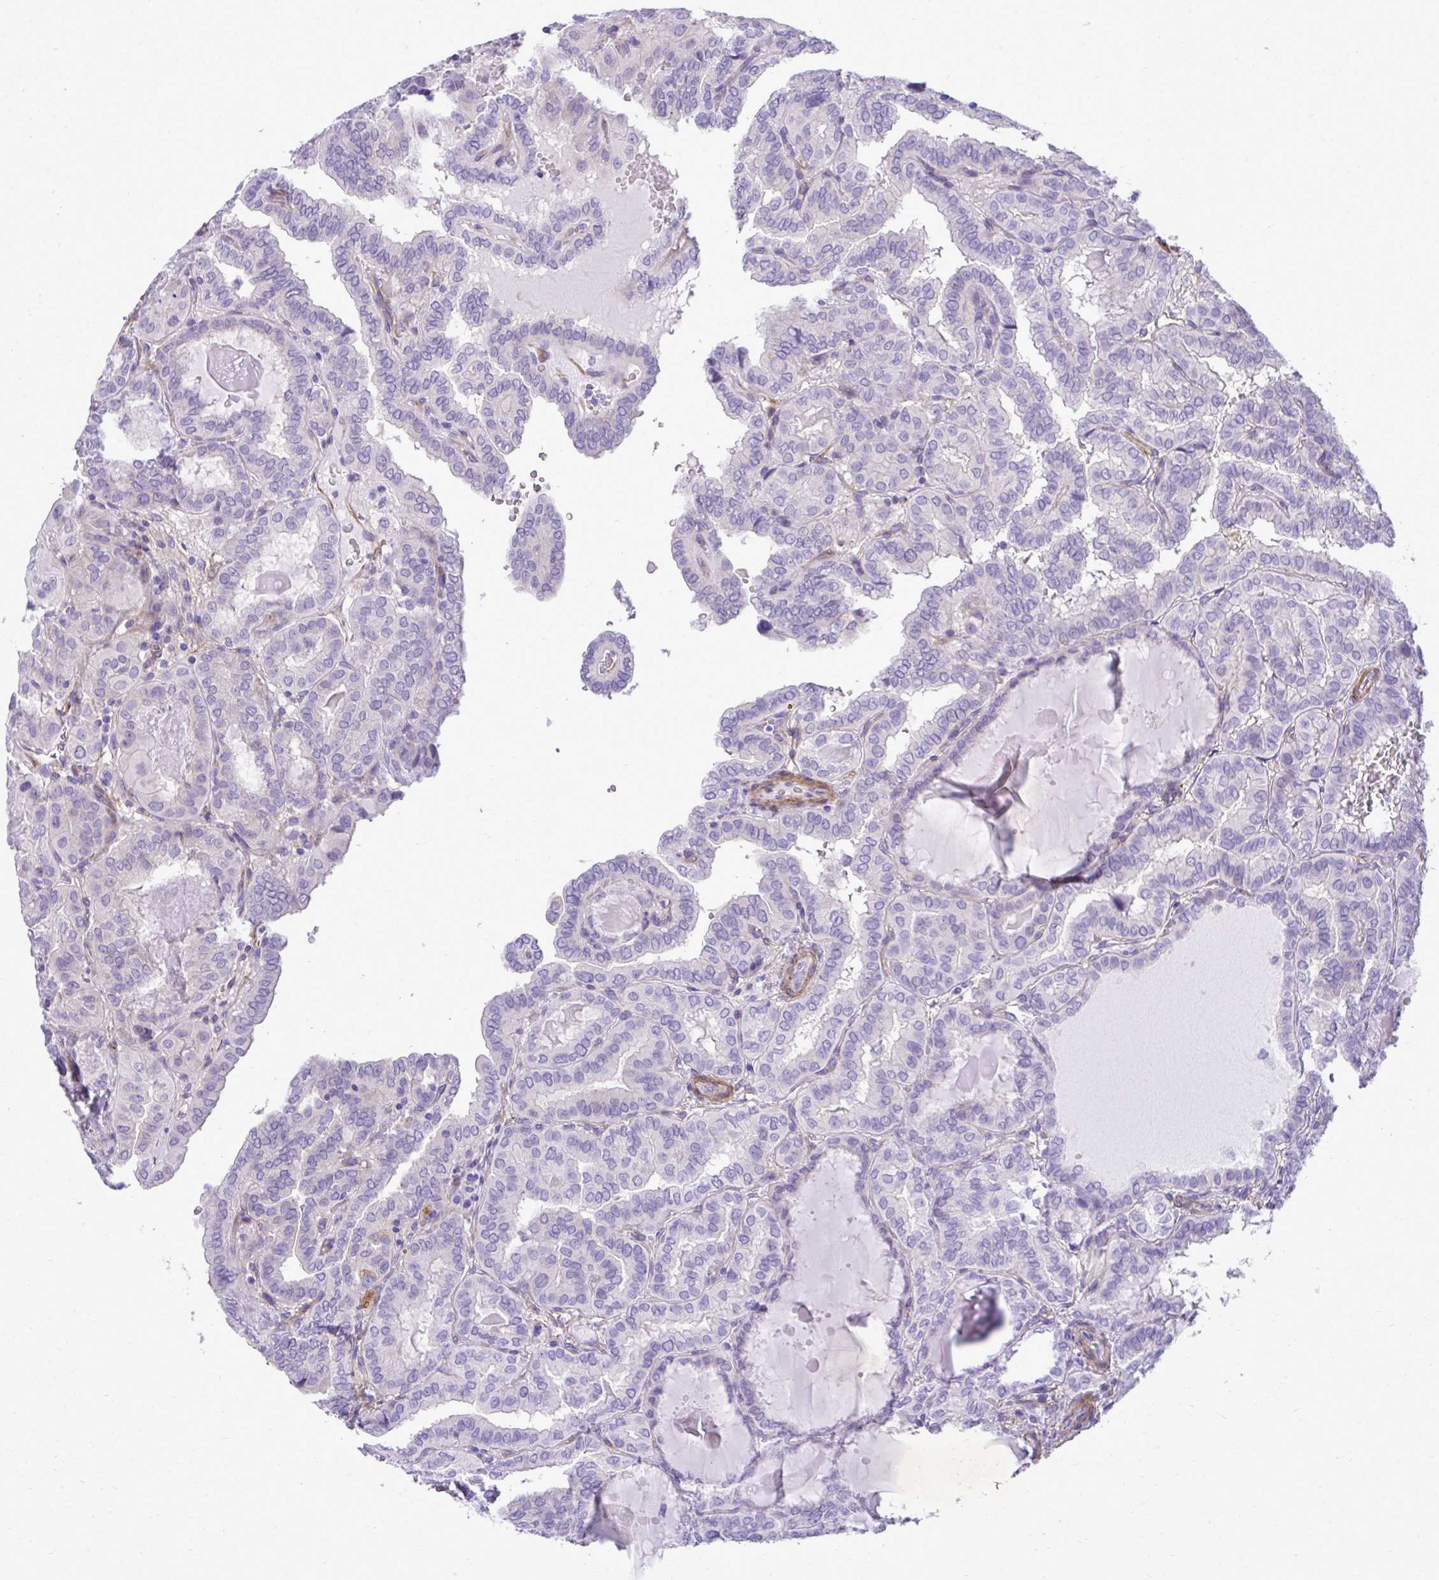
{"staining": {"intensity": "negative", "quantity": "none", "location": "none"}, "tissue": "thyroid cancer", "cell_type": "Tumor cells", "image_type": "cancer", "snomed": [{"axis": "morphology", "description": "Papillary adenocarcinoma, NOS"}, {"axis": "topography", "description": "Thyroid gland"}], "caption": "DAB (3,3'-diaminobenzidine) immunohistochemical staining of thyroid cancer demonstrates no significant positivity in tumor cells.", "gene": "PITPNM3", "patient": {"sex": "female", "age": 46}}